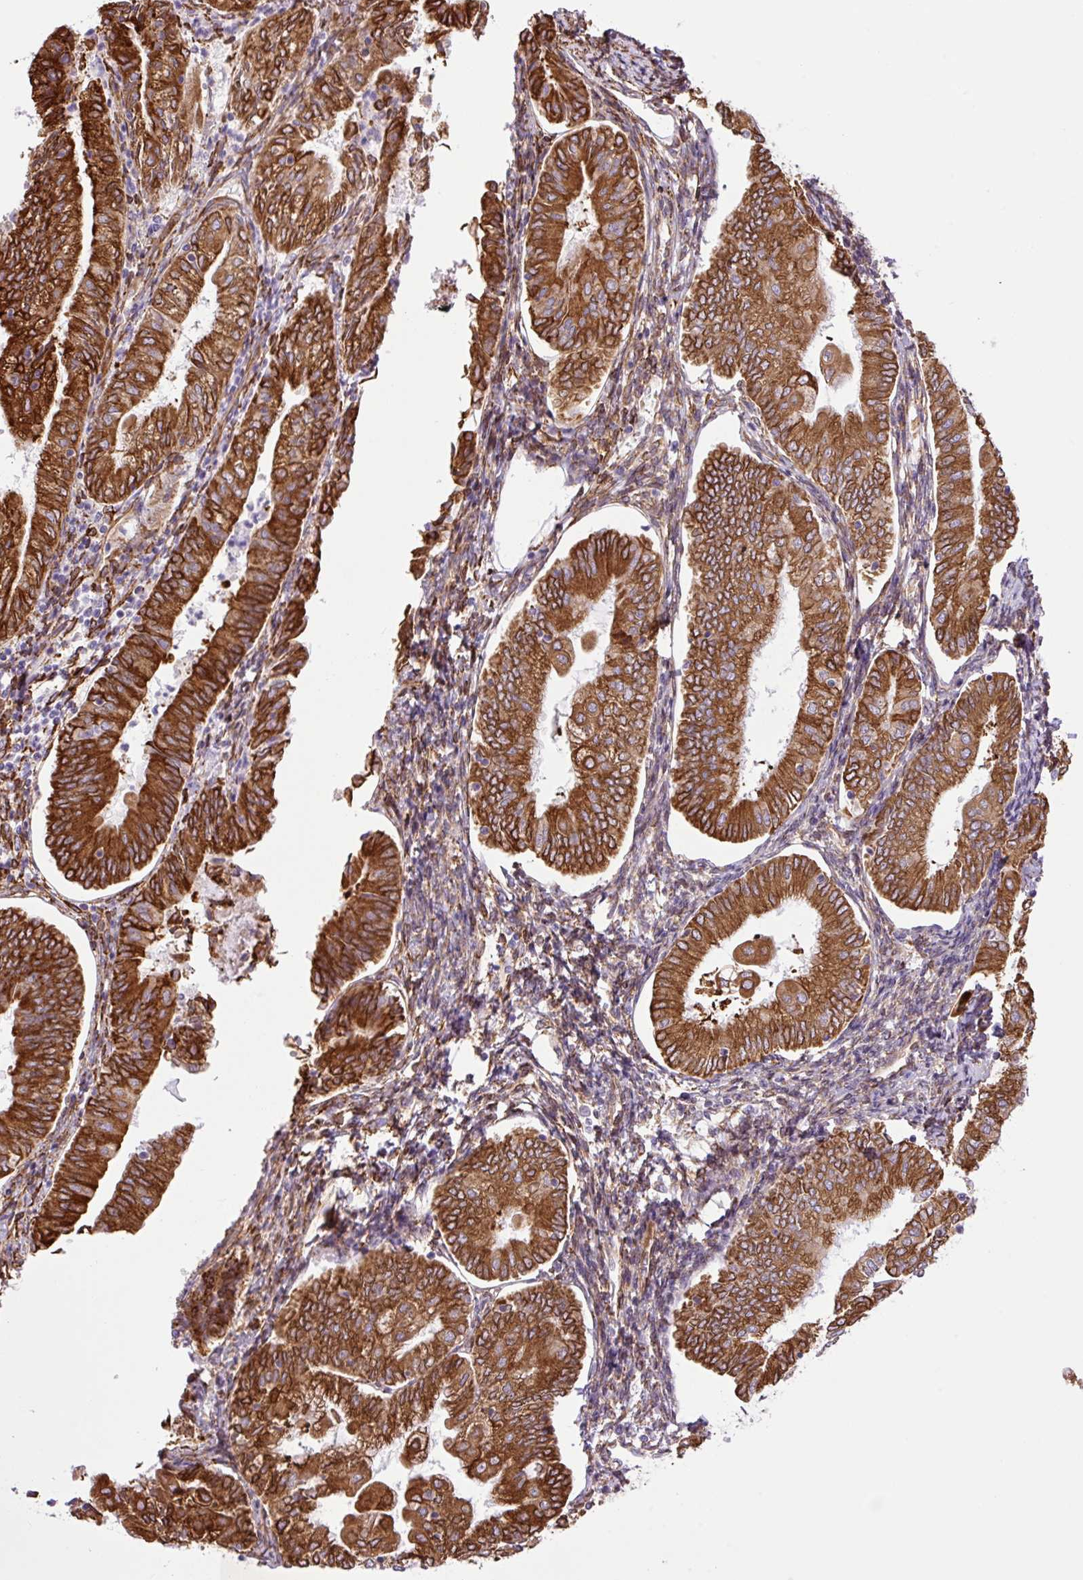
{"staining": {"intensity": "strong", "quantity": ">75%", "location": "cytoplasmic/membranous"}, "tissue": "endometrial cancer", "cell_type": "Tumor cells", "image_type": "cancer", "snomed": [{"axis": "morphology", "description": "Adenocarcinoma, NOS"}, {"axis": "topography", "description": "Endometrium"}], "caption": "A micrograph of human endometrial adenocarcinoma stained for a protein reveals strong cytoplasmic/membranous brown staining in tumor cells. (DAB IHC, brown staining for protein, blue staining for nuclei).", "gene": "RAB30", "patient": {"sex": "female", "age": 55}}